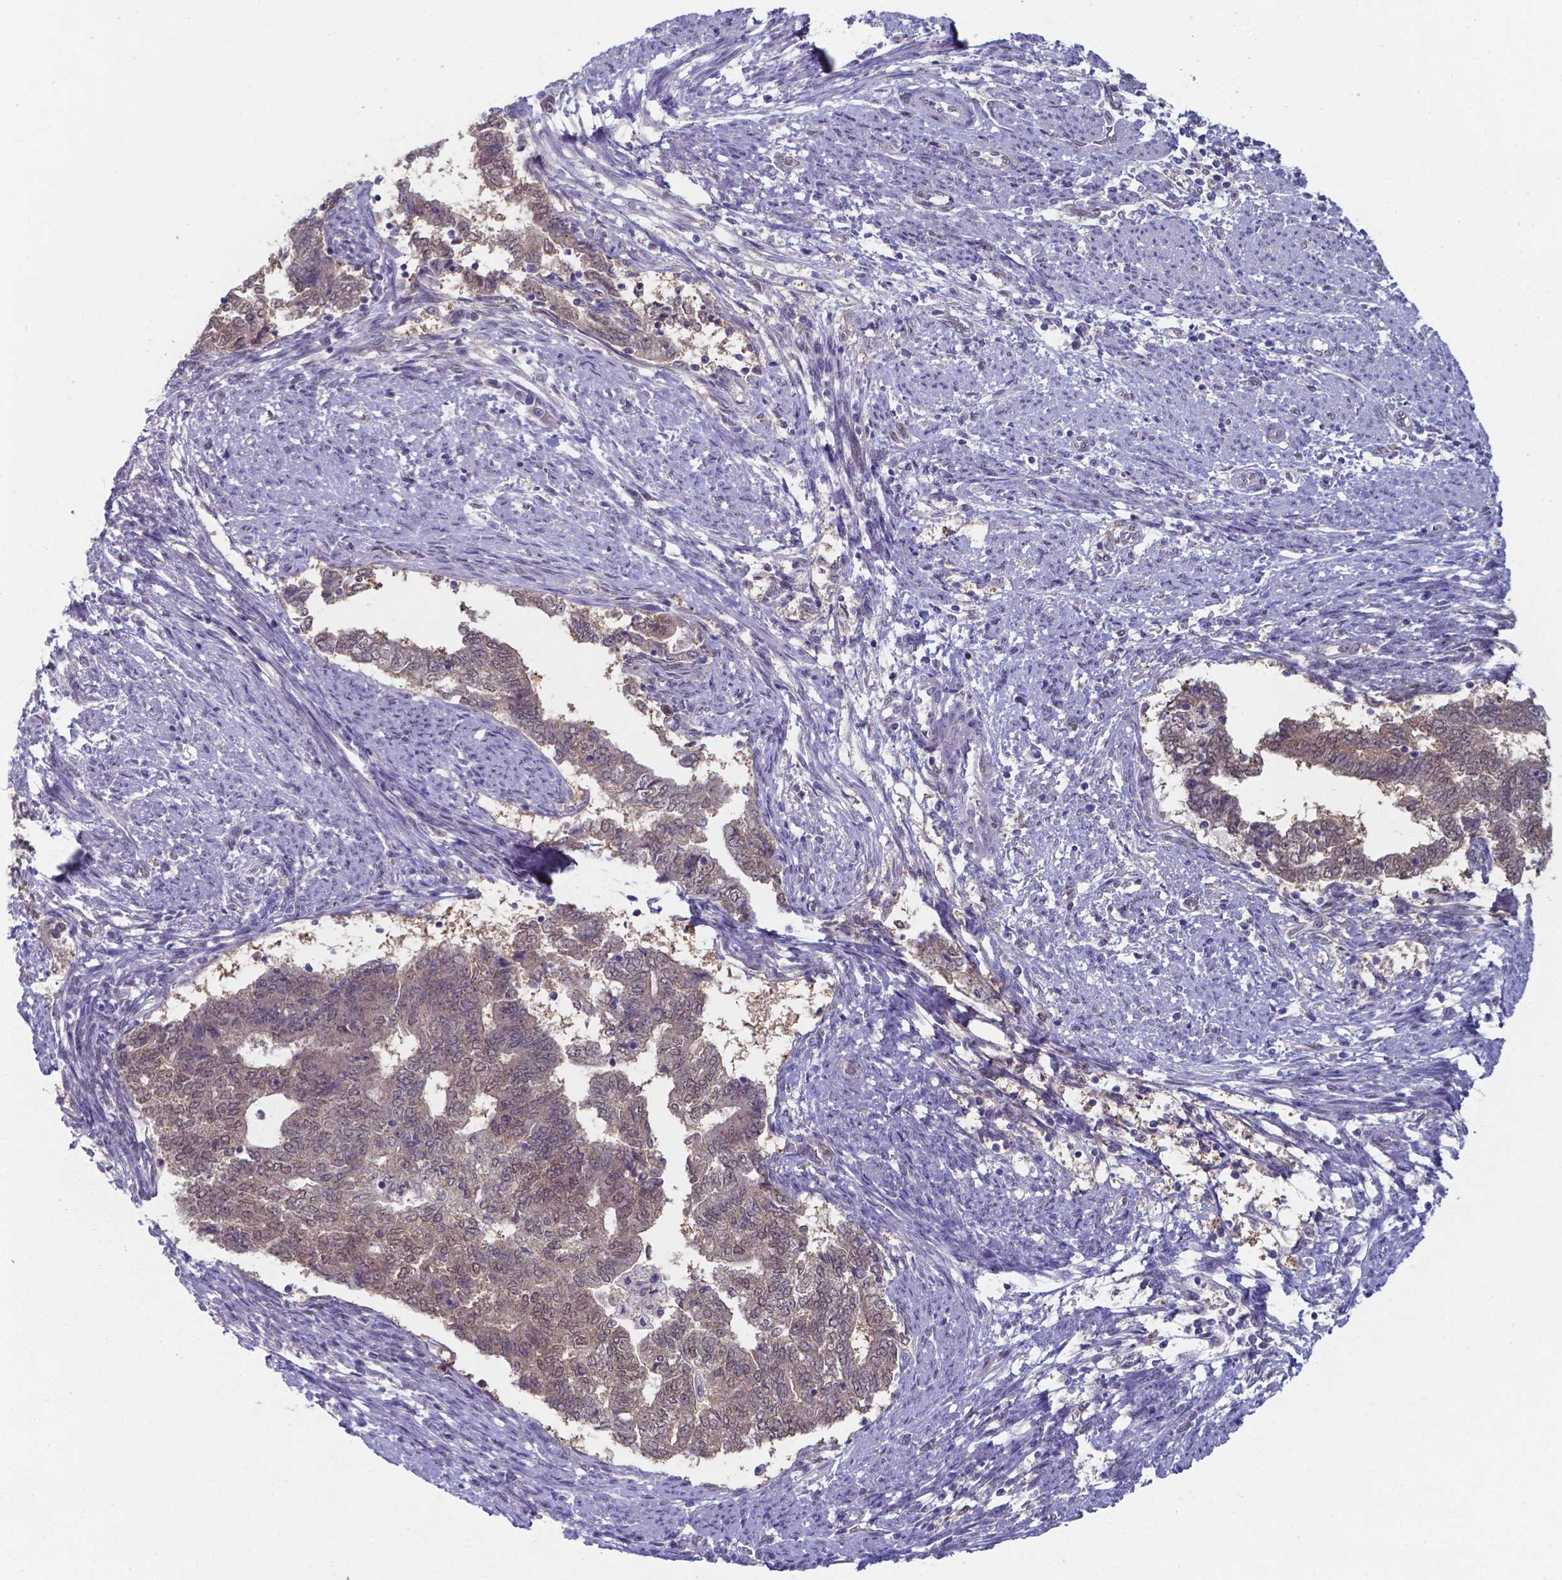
{"staining": {"intensity": "weak", "quantity": "25%-75%", "location": "cytoplasmic/membranous,nuclear"}, "tissue": "endometrial cancer", "cell_type": "Tumor cells", "image_type": "cancer", "snomed": [{"axis": "morphology", "description": "Adenocarcinoma, NOS"}, {"axis": "topography", "description": "Endometrium"}], "caption": "Immunohistochemical staining of human endometrial adenocarcinoma demonstrates low levels of weak cytoplasmic/membranous and nuclear protein staining in about 25%-75% of tumor cells. (brown staining indicates protein expression, while blue staining denotes nuclei).", "gene": "UBE2E2", "patient": {"sex": "female", "age": 65}}